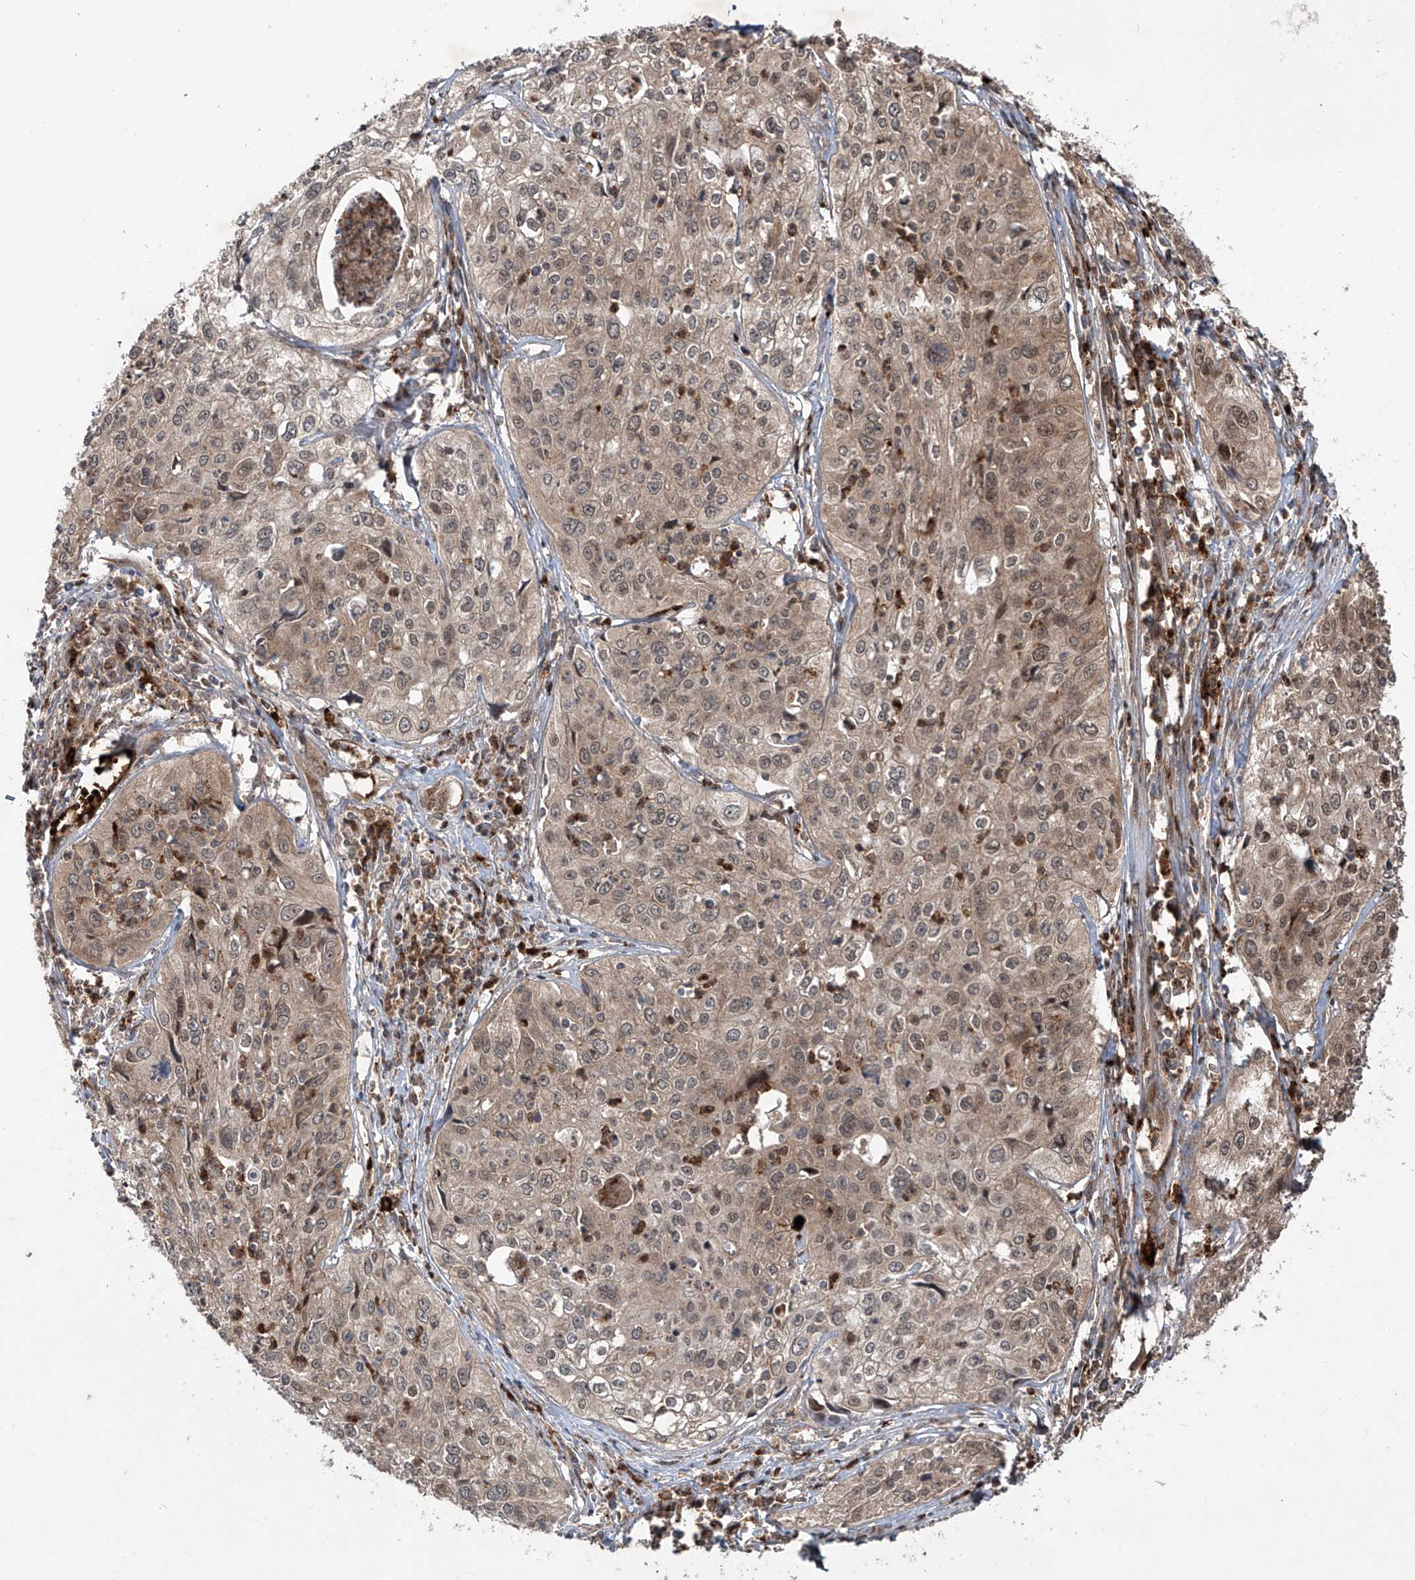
{"staining": {"intensity": "moderate", "quantity": "<25%", "location": "cytoplasmic/membranous,nuclear"}, "tissue": "cervical cancer", "cell_type": "Tumor cells", "image_type": "cancer", "snomed": [{"axis": "morphology", "description": "Squamous cell carcinoma, NOS"}, {"axis": "topography", "description": "Cervix"}], "caption": "Immunohistochemistry of squamous cell carcinoma (cervical) demonstrates low levels of moderate cytoplasmic/membranous and nuclear positivity in approximately <25% of tumor cells. (DAB IHC with brightfield microscopy, high magnification).", "gene": "ZDHHC9", "patient": {"sex": "female", "age": 31}}